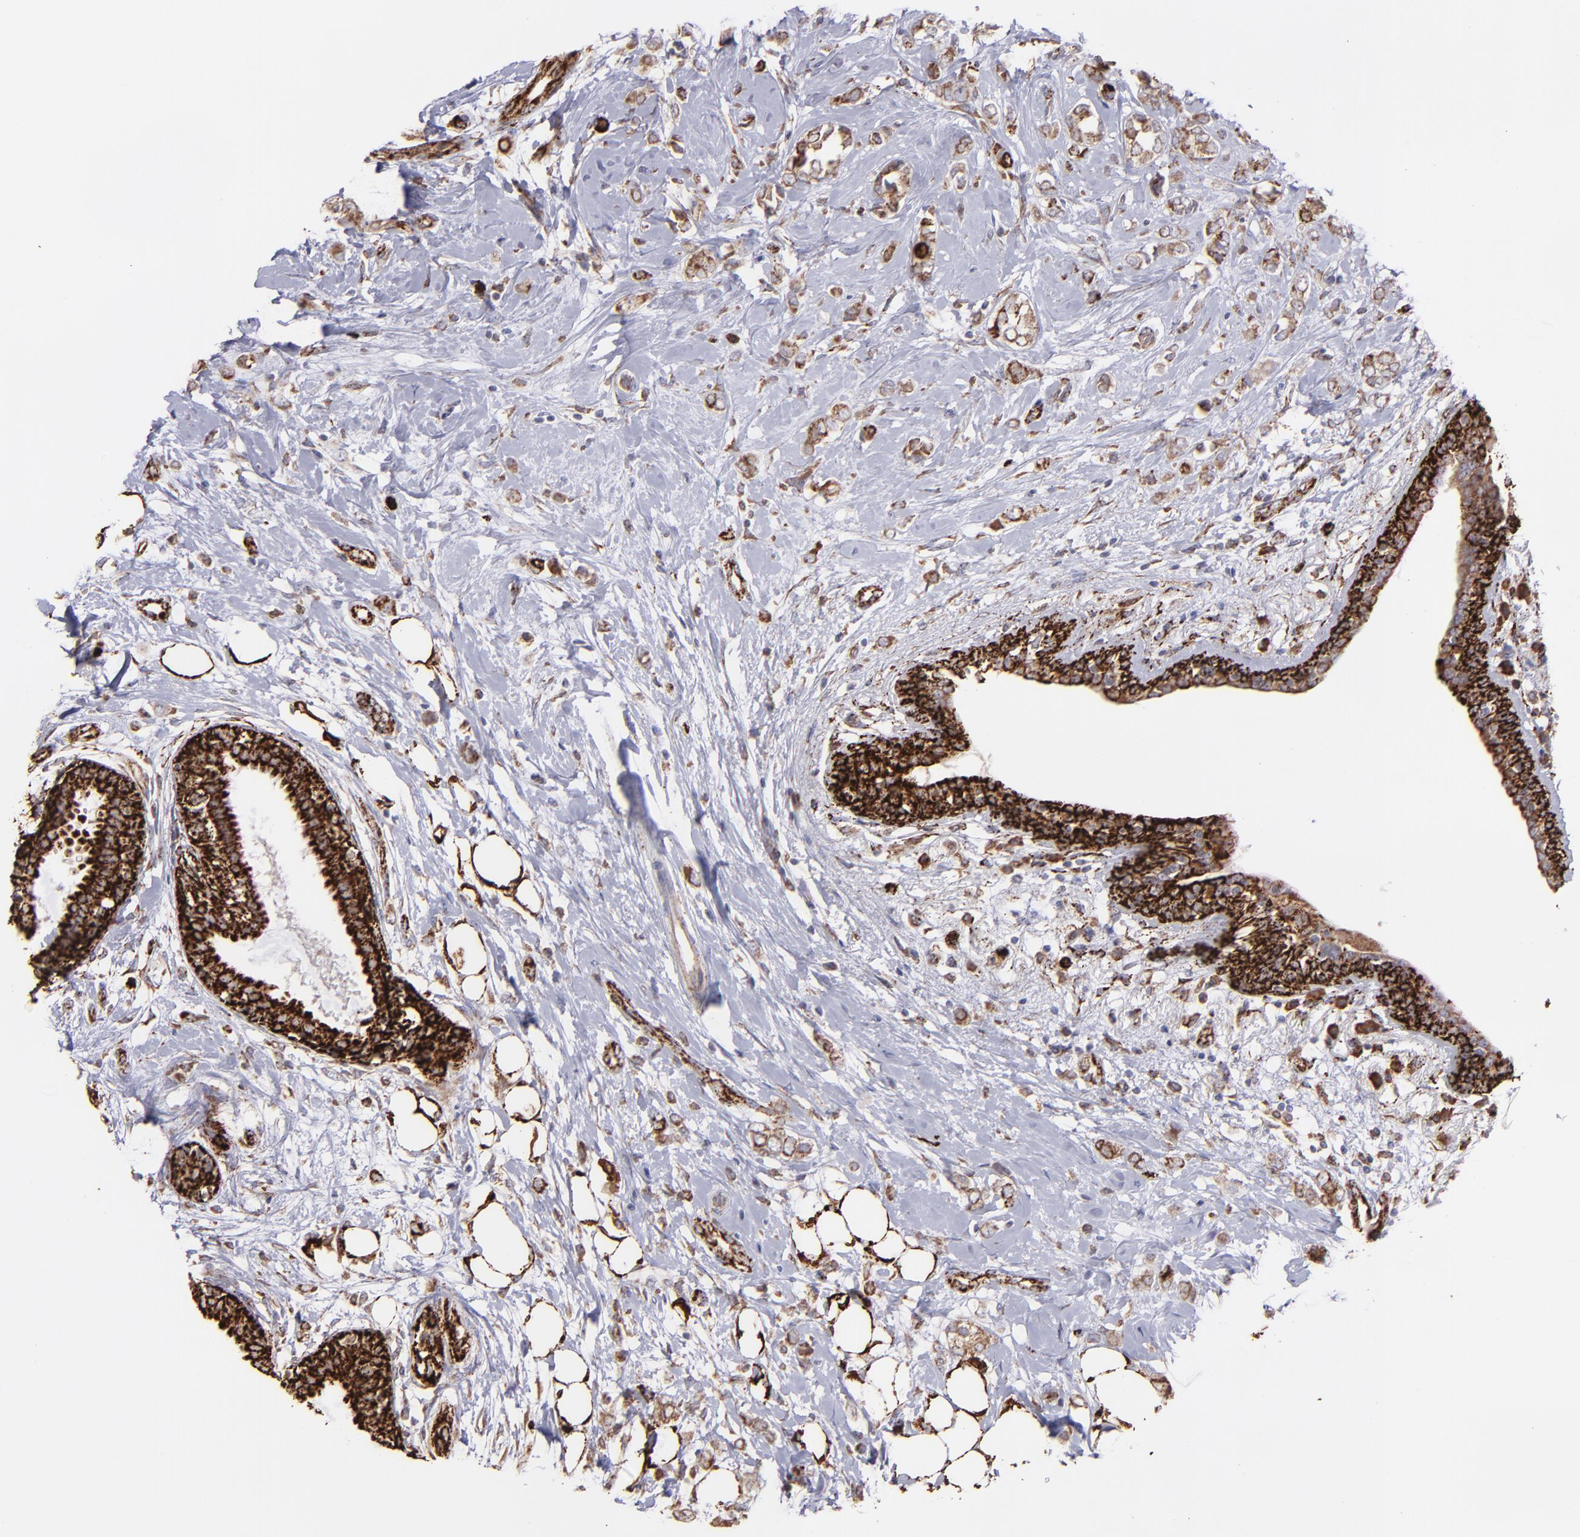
{"staining": {"intensity": "strong", "quantity": ">75%", "location": "cytoplasmic/membranous"}, "tissue": "breast cancer", "cell_type": "Tumor cells", "image_type": "cancer", "snomed": [{"axis": "morphology", "description": "Normal tissue, NOS"}, {"axis": "morphology", "description": "Lobular carcinoma"}, {"axis": "topography", "description": "Breast"}], "caption": "Immunohistochemistry (IHC) image of neoplastic tissue: human breast cancer stained using immunohistochemistry (IHC) exhibits high levels of strong protein expression localized specifically in the cytoplasmic/membranous of tumor cells, appearing as a cytoplasmic/membranous brown color.", "gene": "MAOB", "patient": {"sex": "female", "age": 47}}